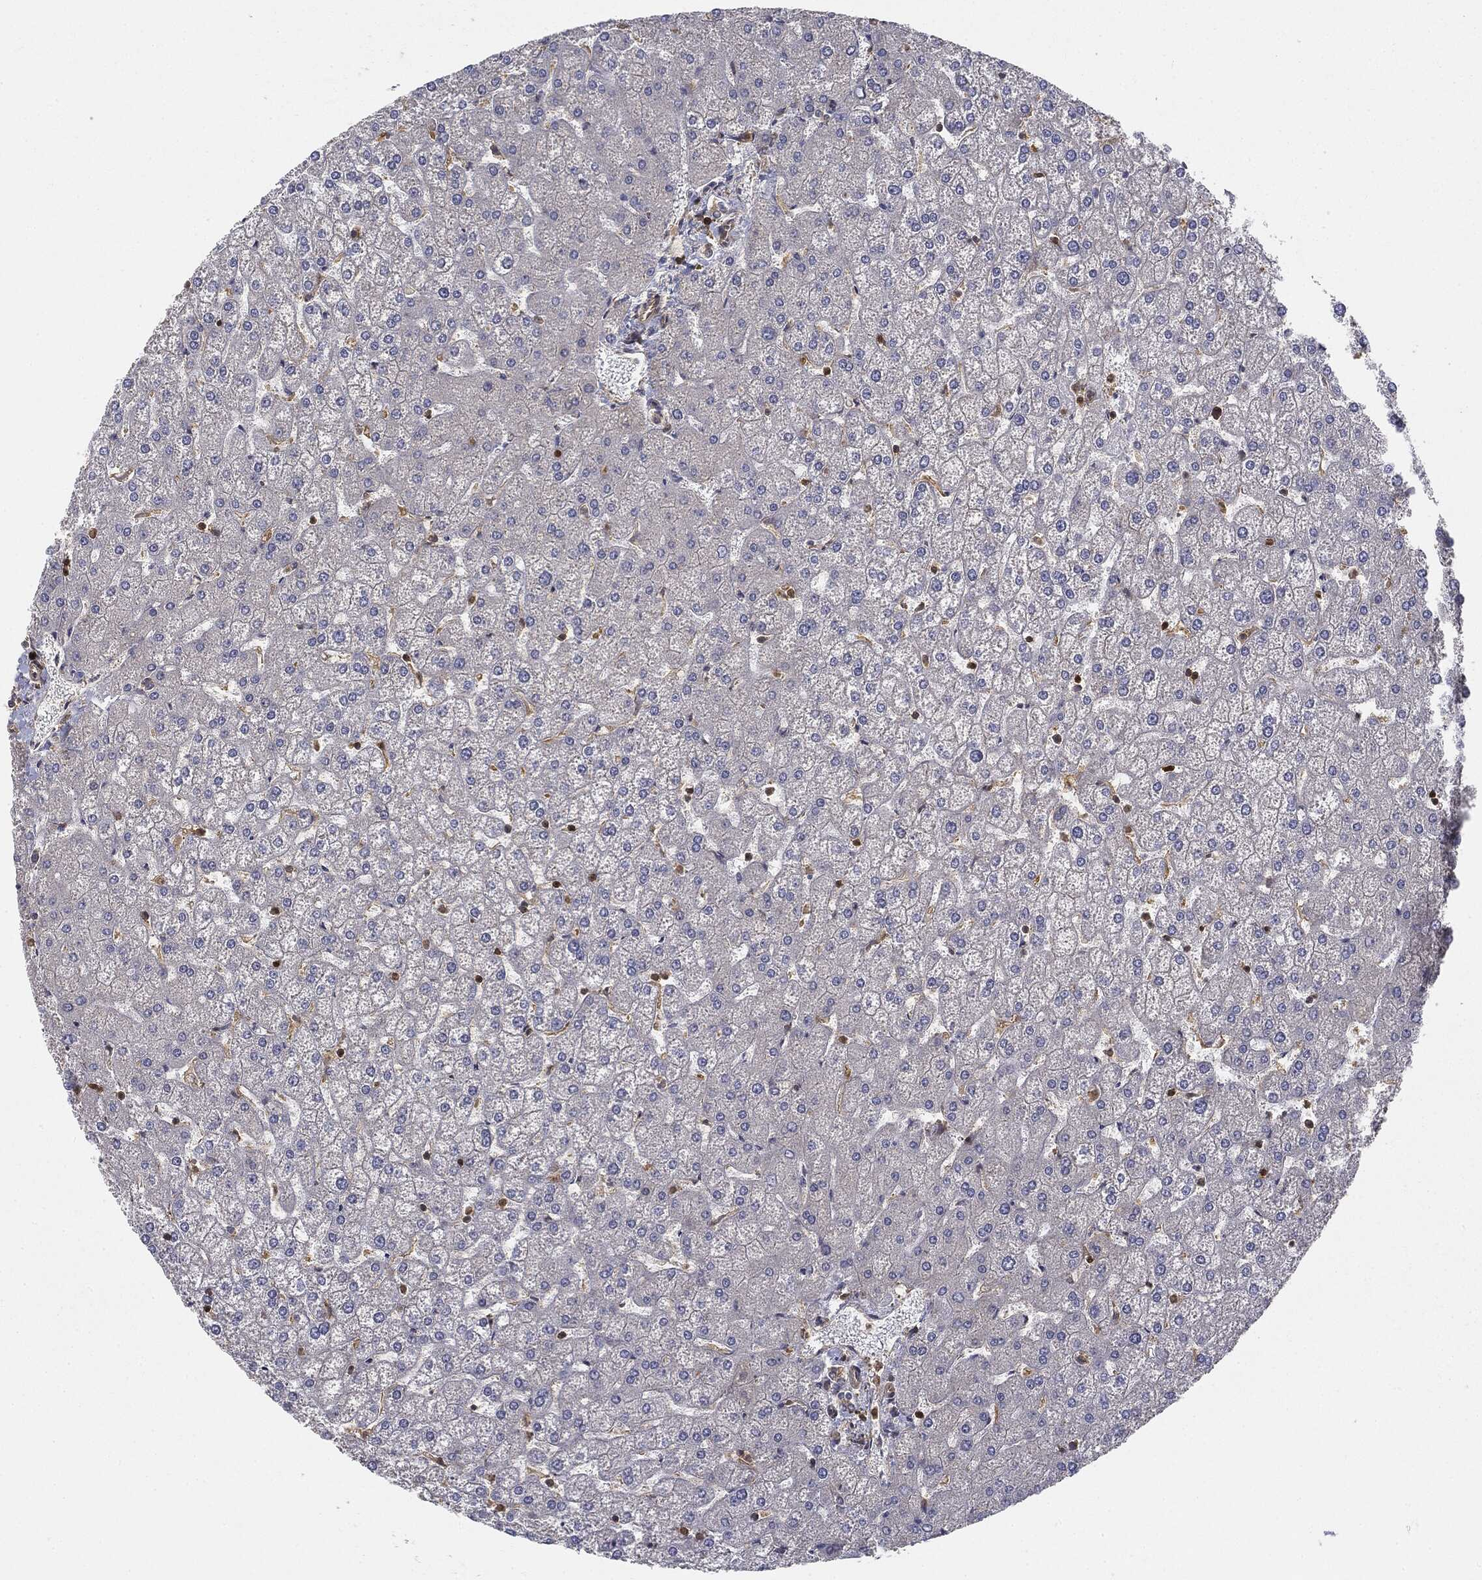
{"staining": {"intensity": "negative", "quantity": "none", "location": "none"}, "tissue": "liver", "cell_type": "Cholangiocytes", "image_type": "normal", "snomed": [{"axis": "morphology", "description": "Normal tissue, NOS"}, {"axis": "topography", "description": "Liver"}], "caption": "Immunohistochemistry histopathology image of unremarkable liver stained for a protein (brown), which reveals no staining in cholangiocytes.", "gene": "WDR1", "patient": {"sex": "female", "age": 32}}